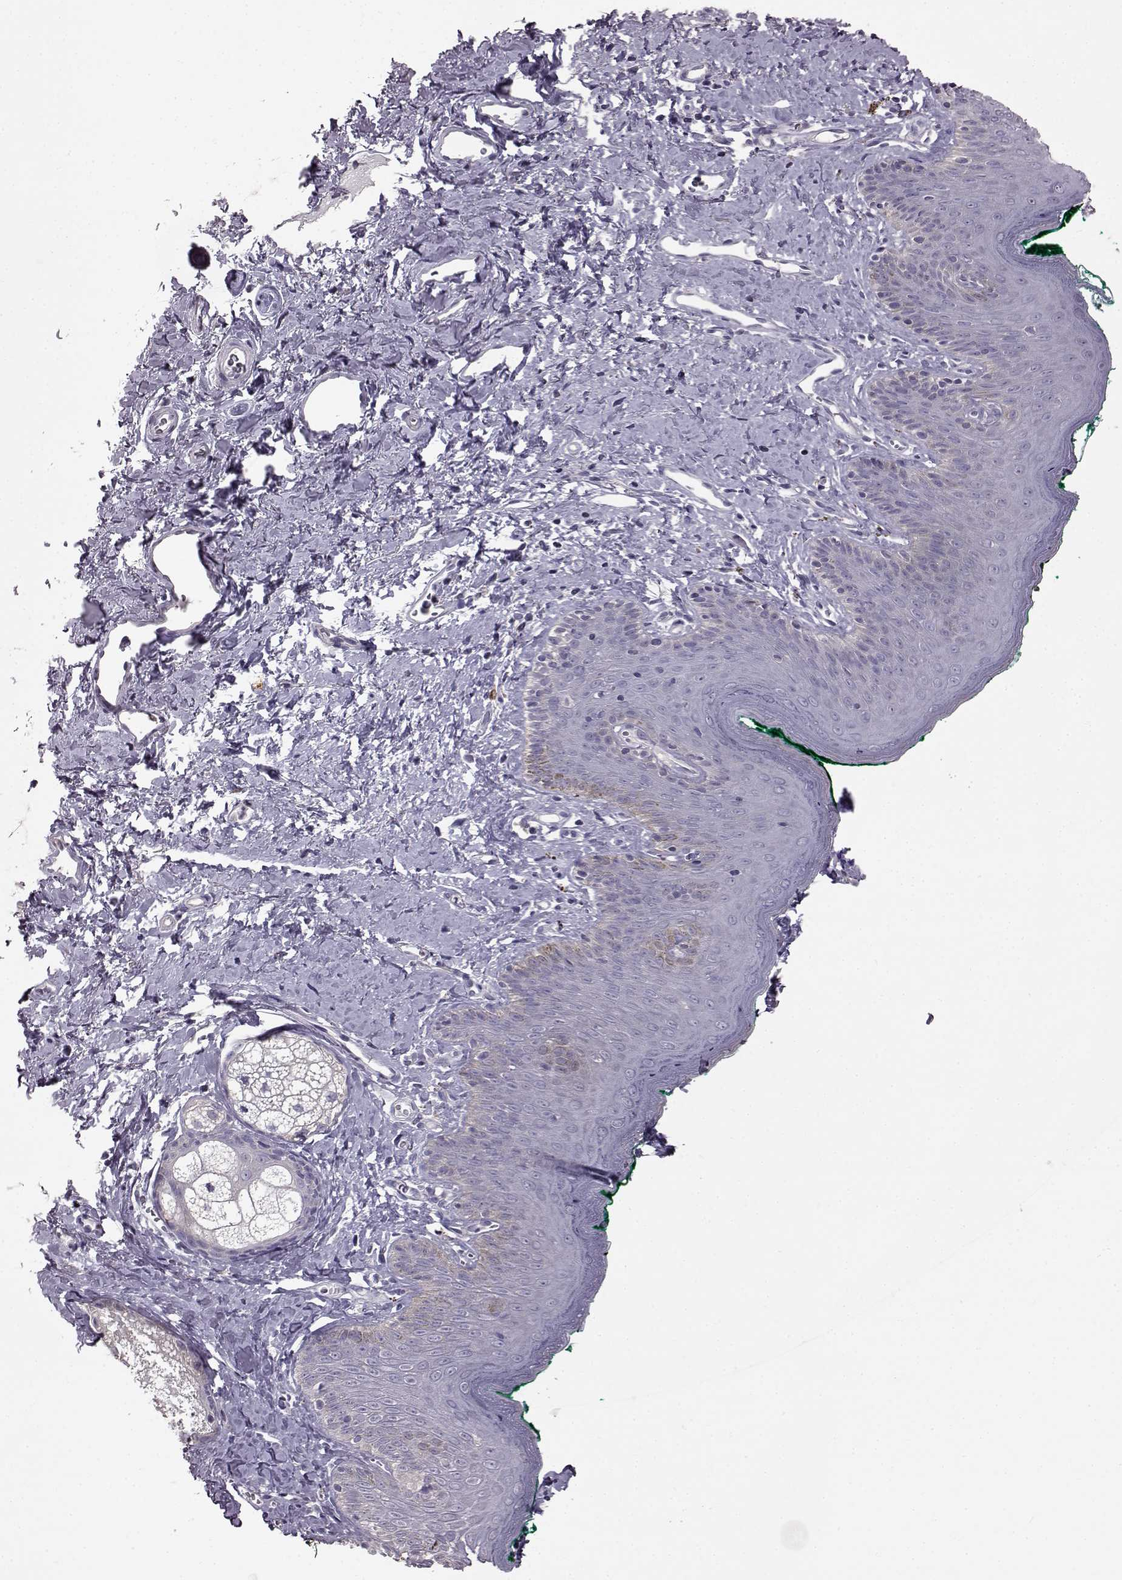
{"staining": {"intensity": "negative", "quantity": "none", "location": "none"}, "tissue": "skin", "cell_type": "Epidermal cells", "image_type": "normal", "snomed": [{"axis": "morphology", "description": "Normal tissue, NOS"}, {"axis": "topography", "description": "Vulva"}], "caption": "Micrograph shows no protein expression in epidermal cells of normal skin.", "gene": "ADGRG2", "patient": {"sex": "female", "age": 66}}